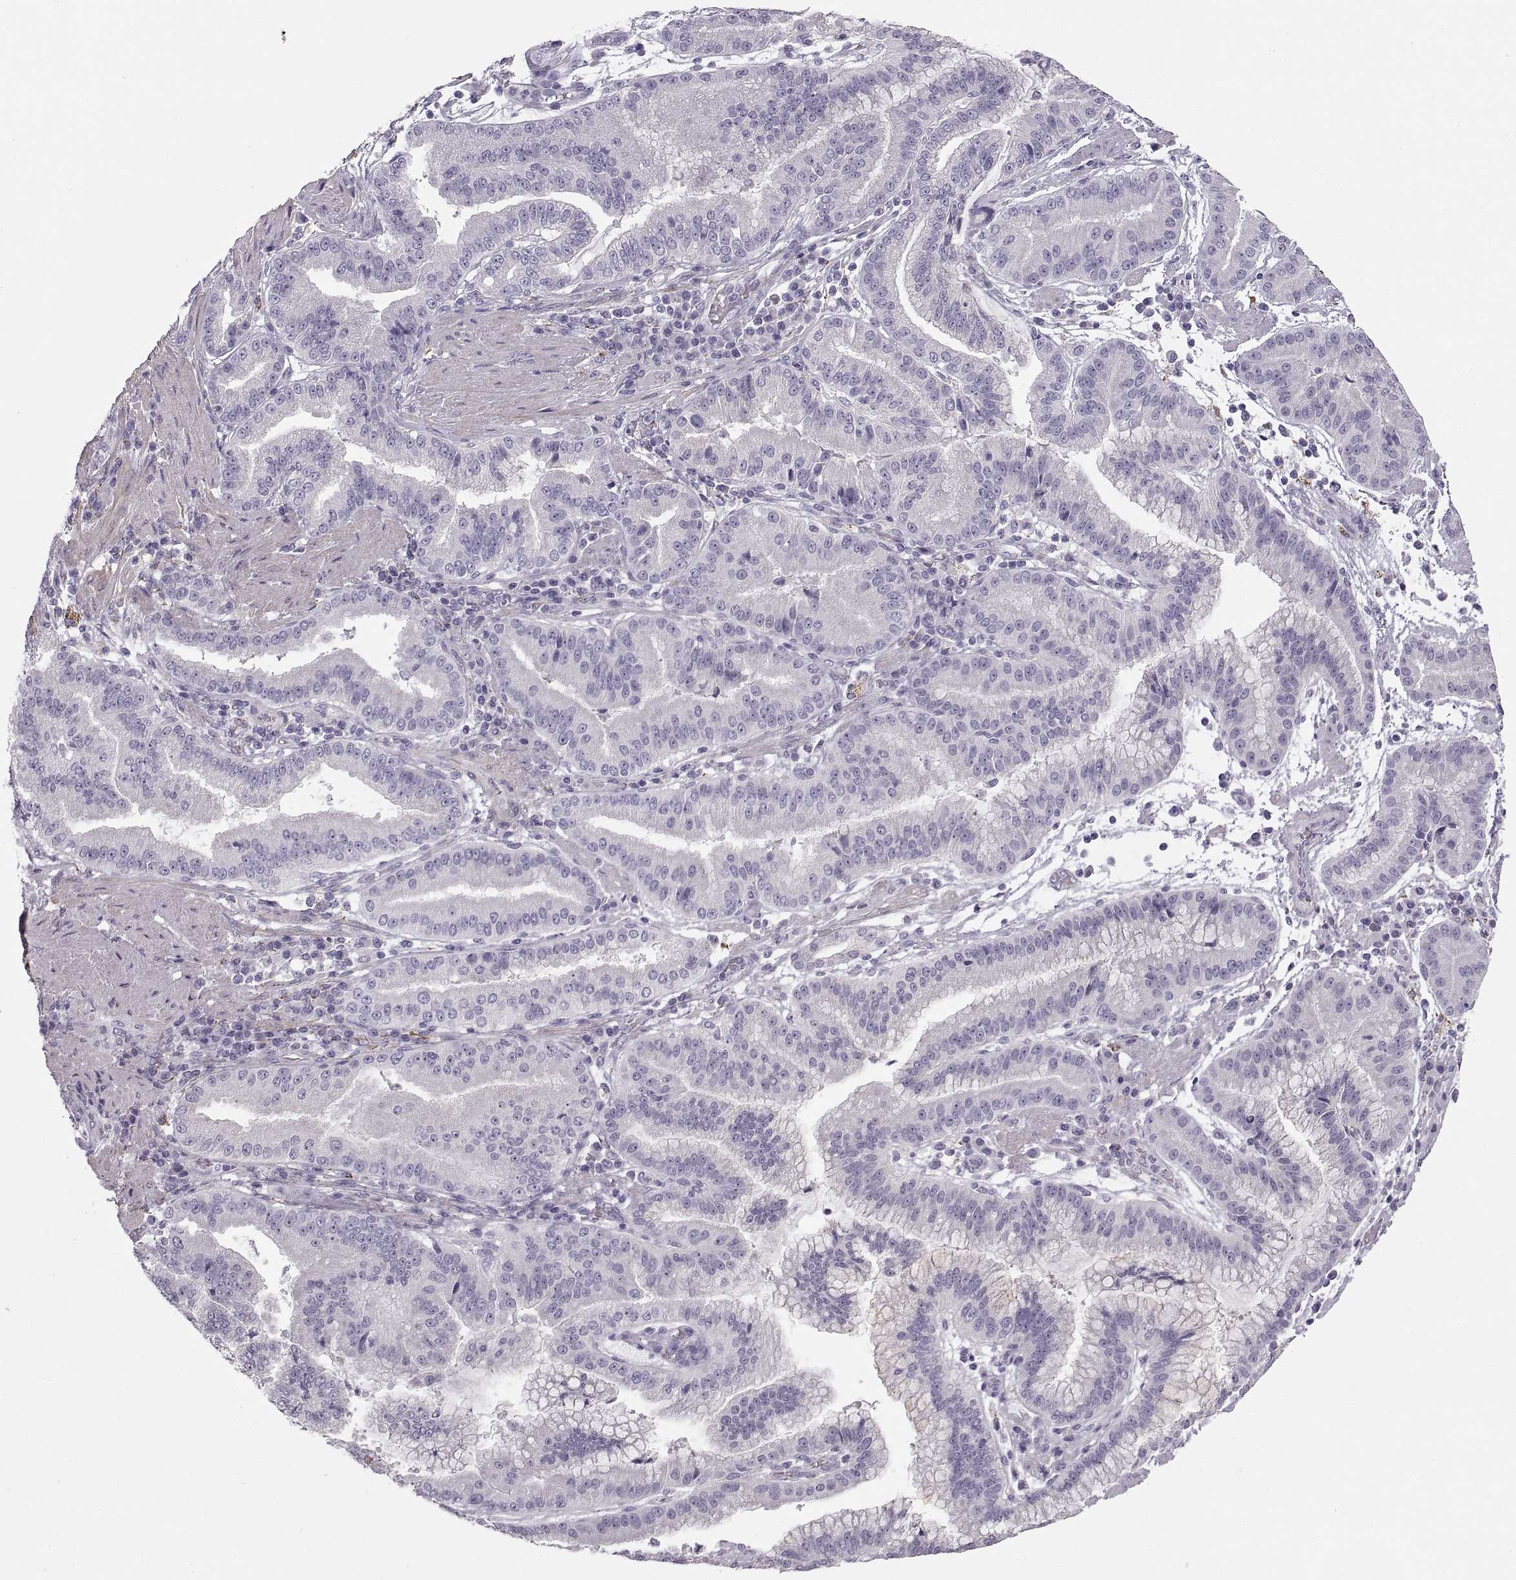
{"staining": {"intensity": "negative", "quantity": "none", "location": "none"}, "tissue": "stomach cancer", "cell_type": "Tumor cells", "image_type": "cancer", "snomed": [{"axis": "morphology", "description": "Adenocarcinoma, NOS"}, {"axis": "topography", "description": "Stomach"}], "caption": "Stomach adenocarcinoma was stained to show a protein in brown. There is no significant expression in tumor cells.", "gene": "COL9A3", "patient": {"sex": "male", "age": 83}}